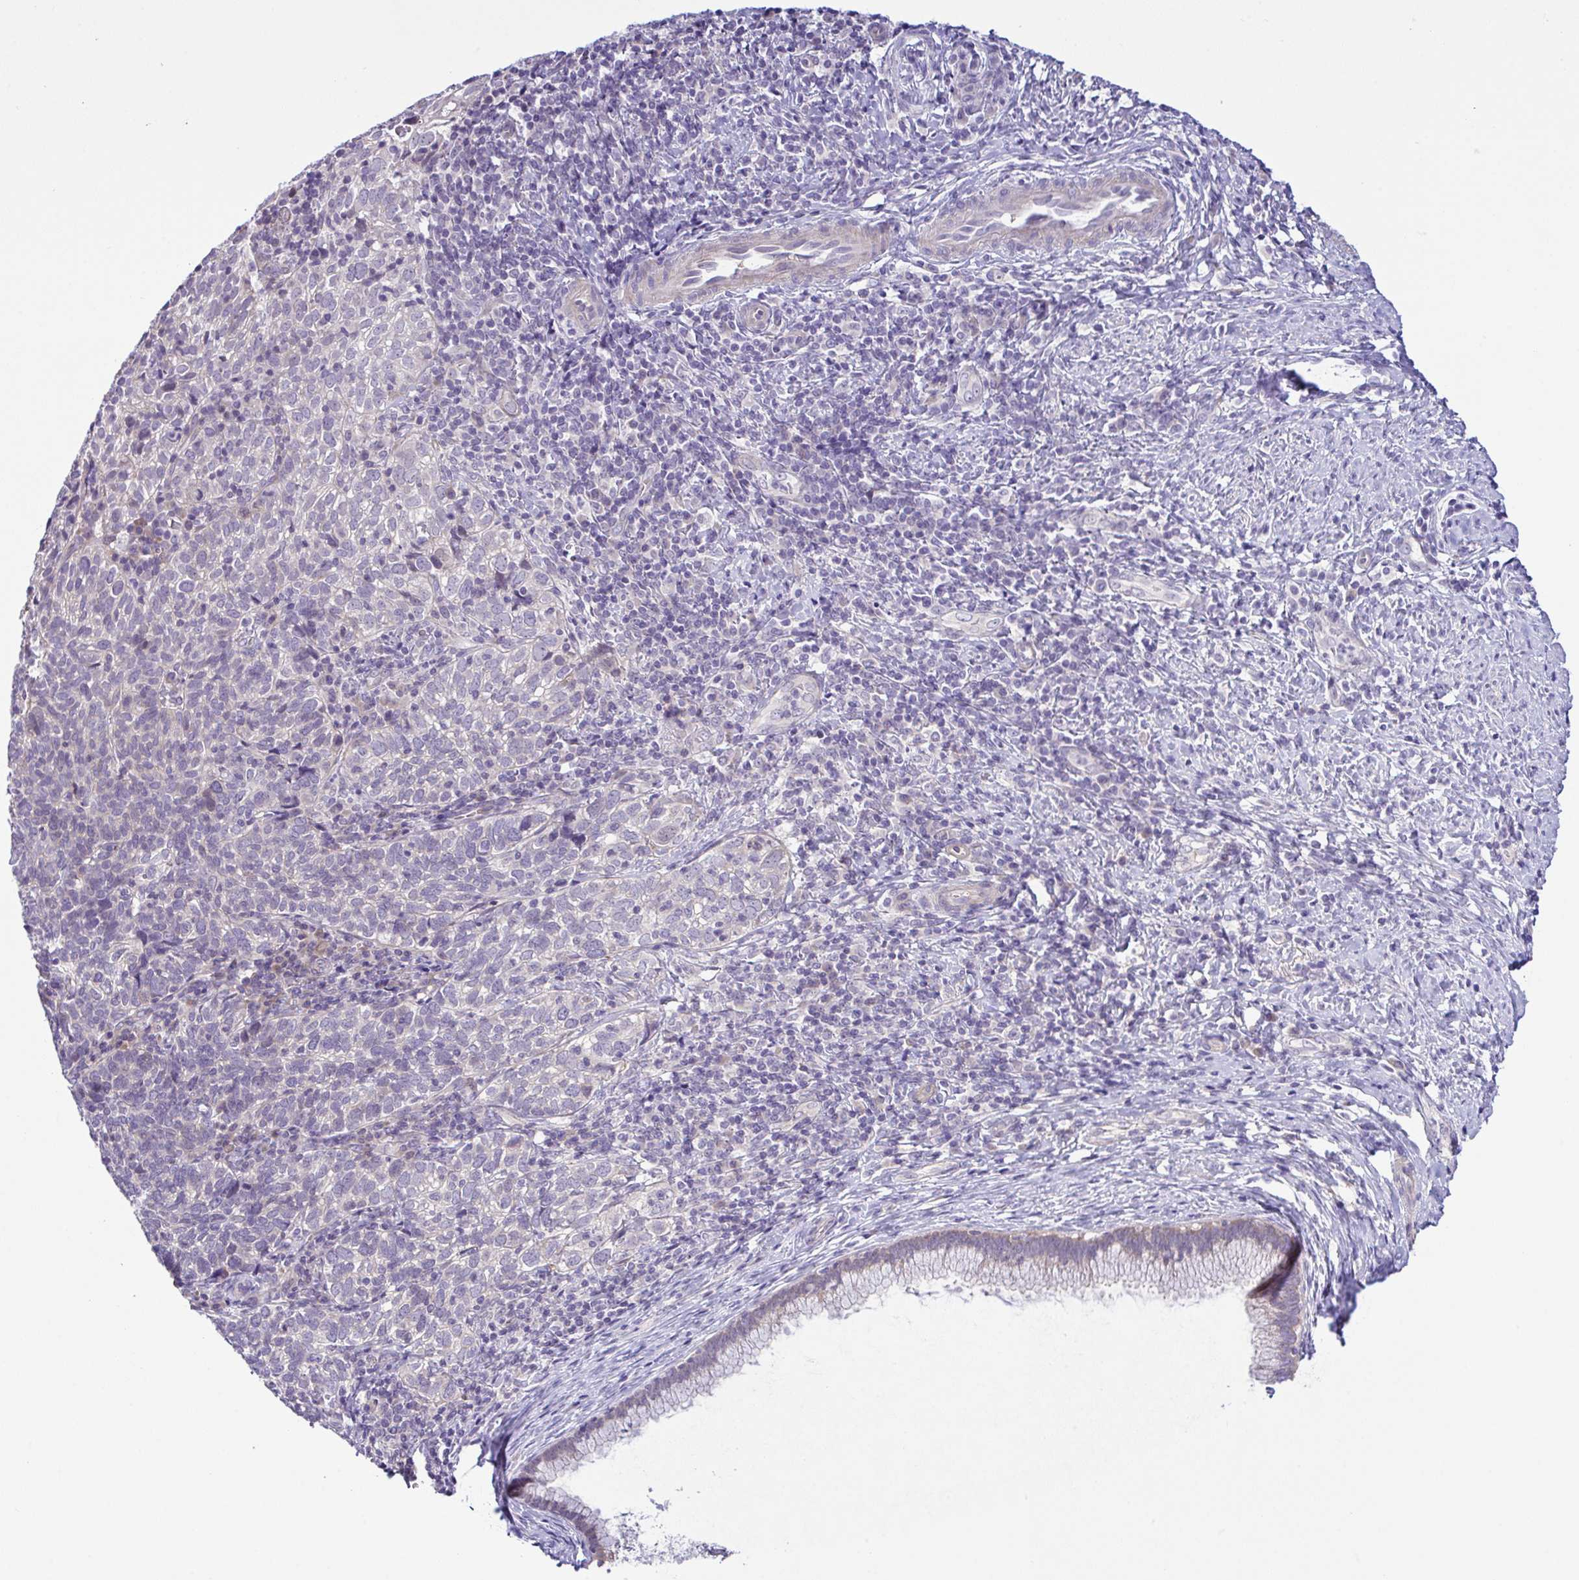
{"staining": {"intensity": "negative", "quantity": "none", "location": "none"}, "tissue": "cervical cancer", "cell_type": "Tumor cells", "image_type": "cancer", "snomed": [{"axis": "morphology", "description": "Normal tissue, NOS"}, {"axis": "morphology", "description": "Squamous cell carcinoma, NOS"}, {"axis": "topography", "description": "Vagina"}, {"axis": "topography", "description": "Cervix"}], "caption": "IHC histopathology image of human cervical cancer stained for a protein (brown), which exhibits no expression in tumor cells.", "gene": "SYNPO2L", "patient": {"sex": "female", "age": 45}}